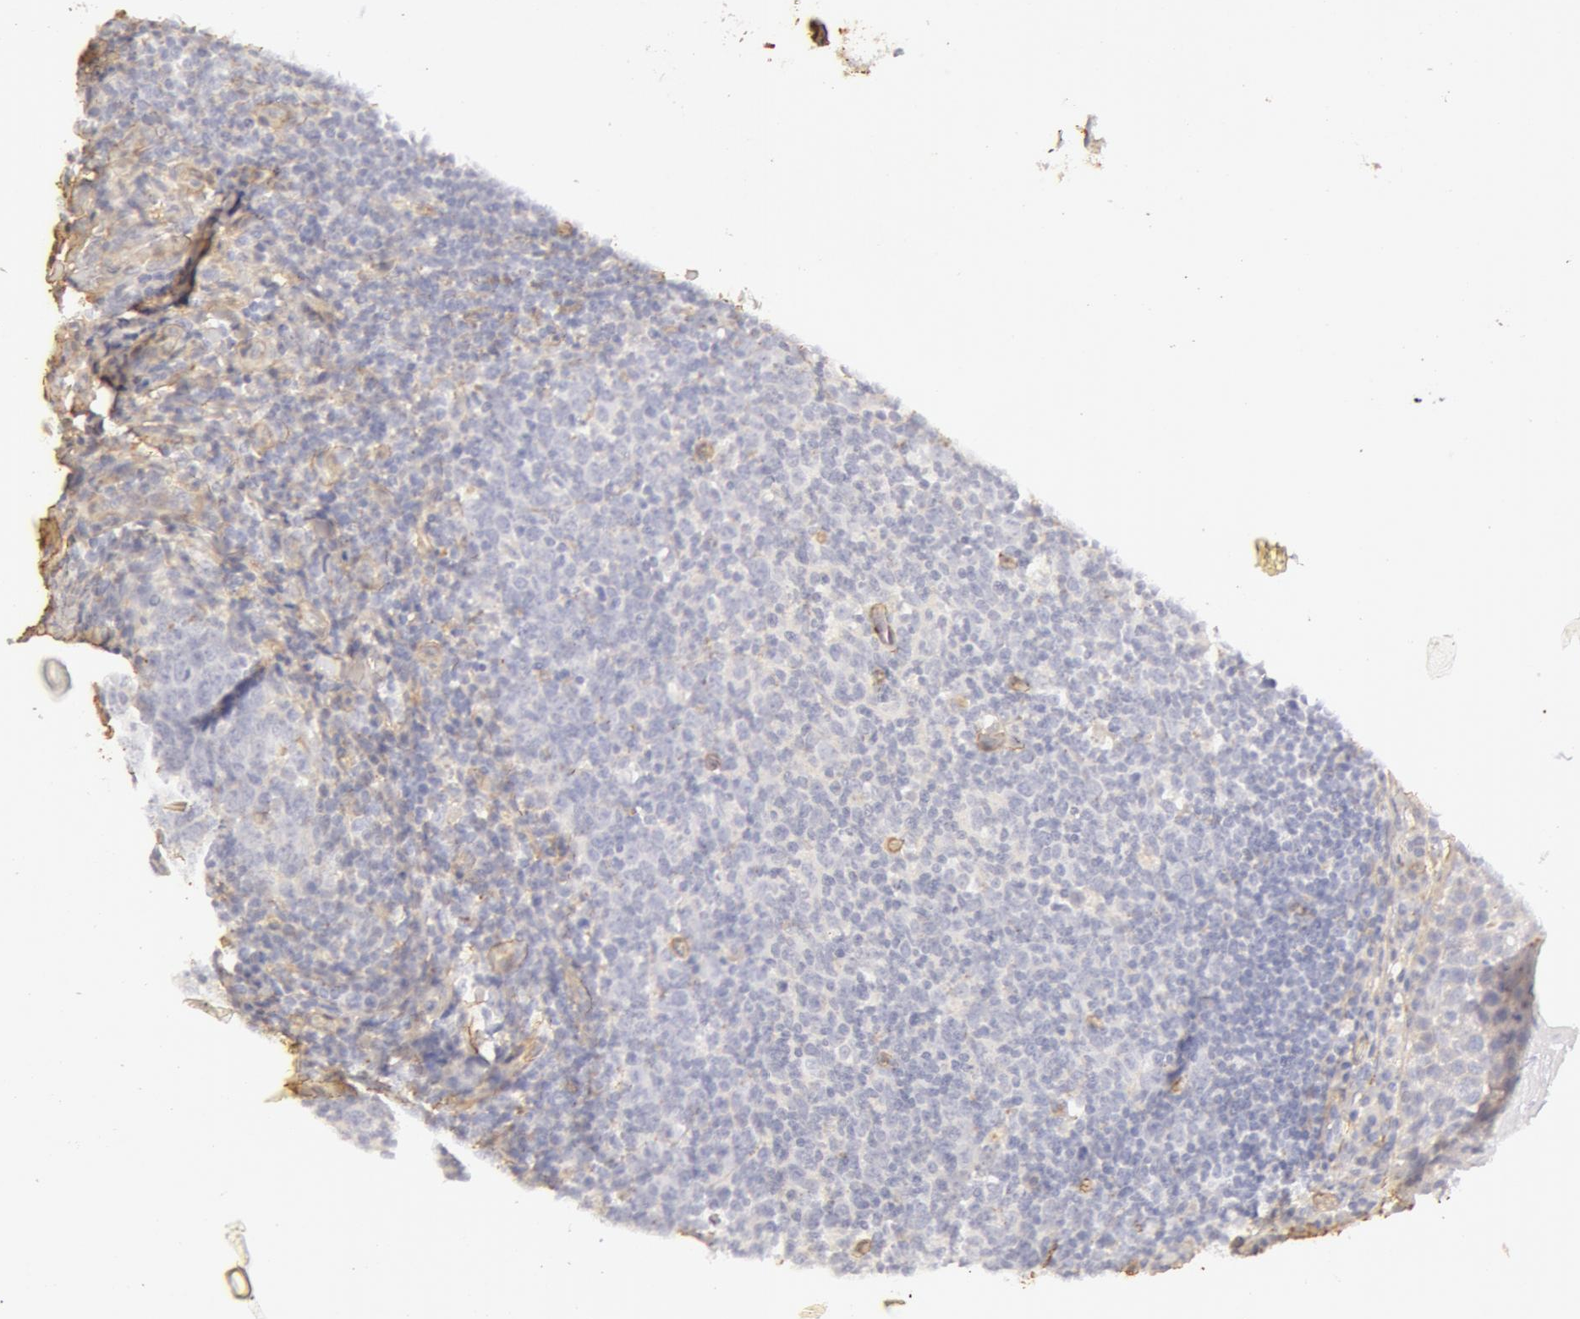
{"staining": {"intensity": "negative", "quantity": "none", "location": "none"}, "tissue": "tonsil", "cell_type": "Germinal center cells", "image_type": "normal", "snomed": [{"axis": "morphology", "description": "Normal tissue, NOS"}, {"axis": "topography", "description": "Tonsil"}], "caption": "The photomicrograph reveals no staining of germinal center cells in benign tonsil. Nuclei are stained in blue.", "gene": "COL4A1", "patient": {"sex": "male", "age": 6}}